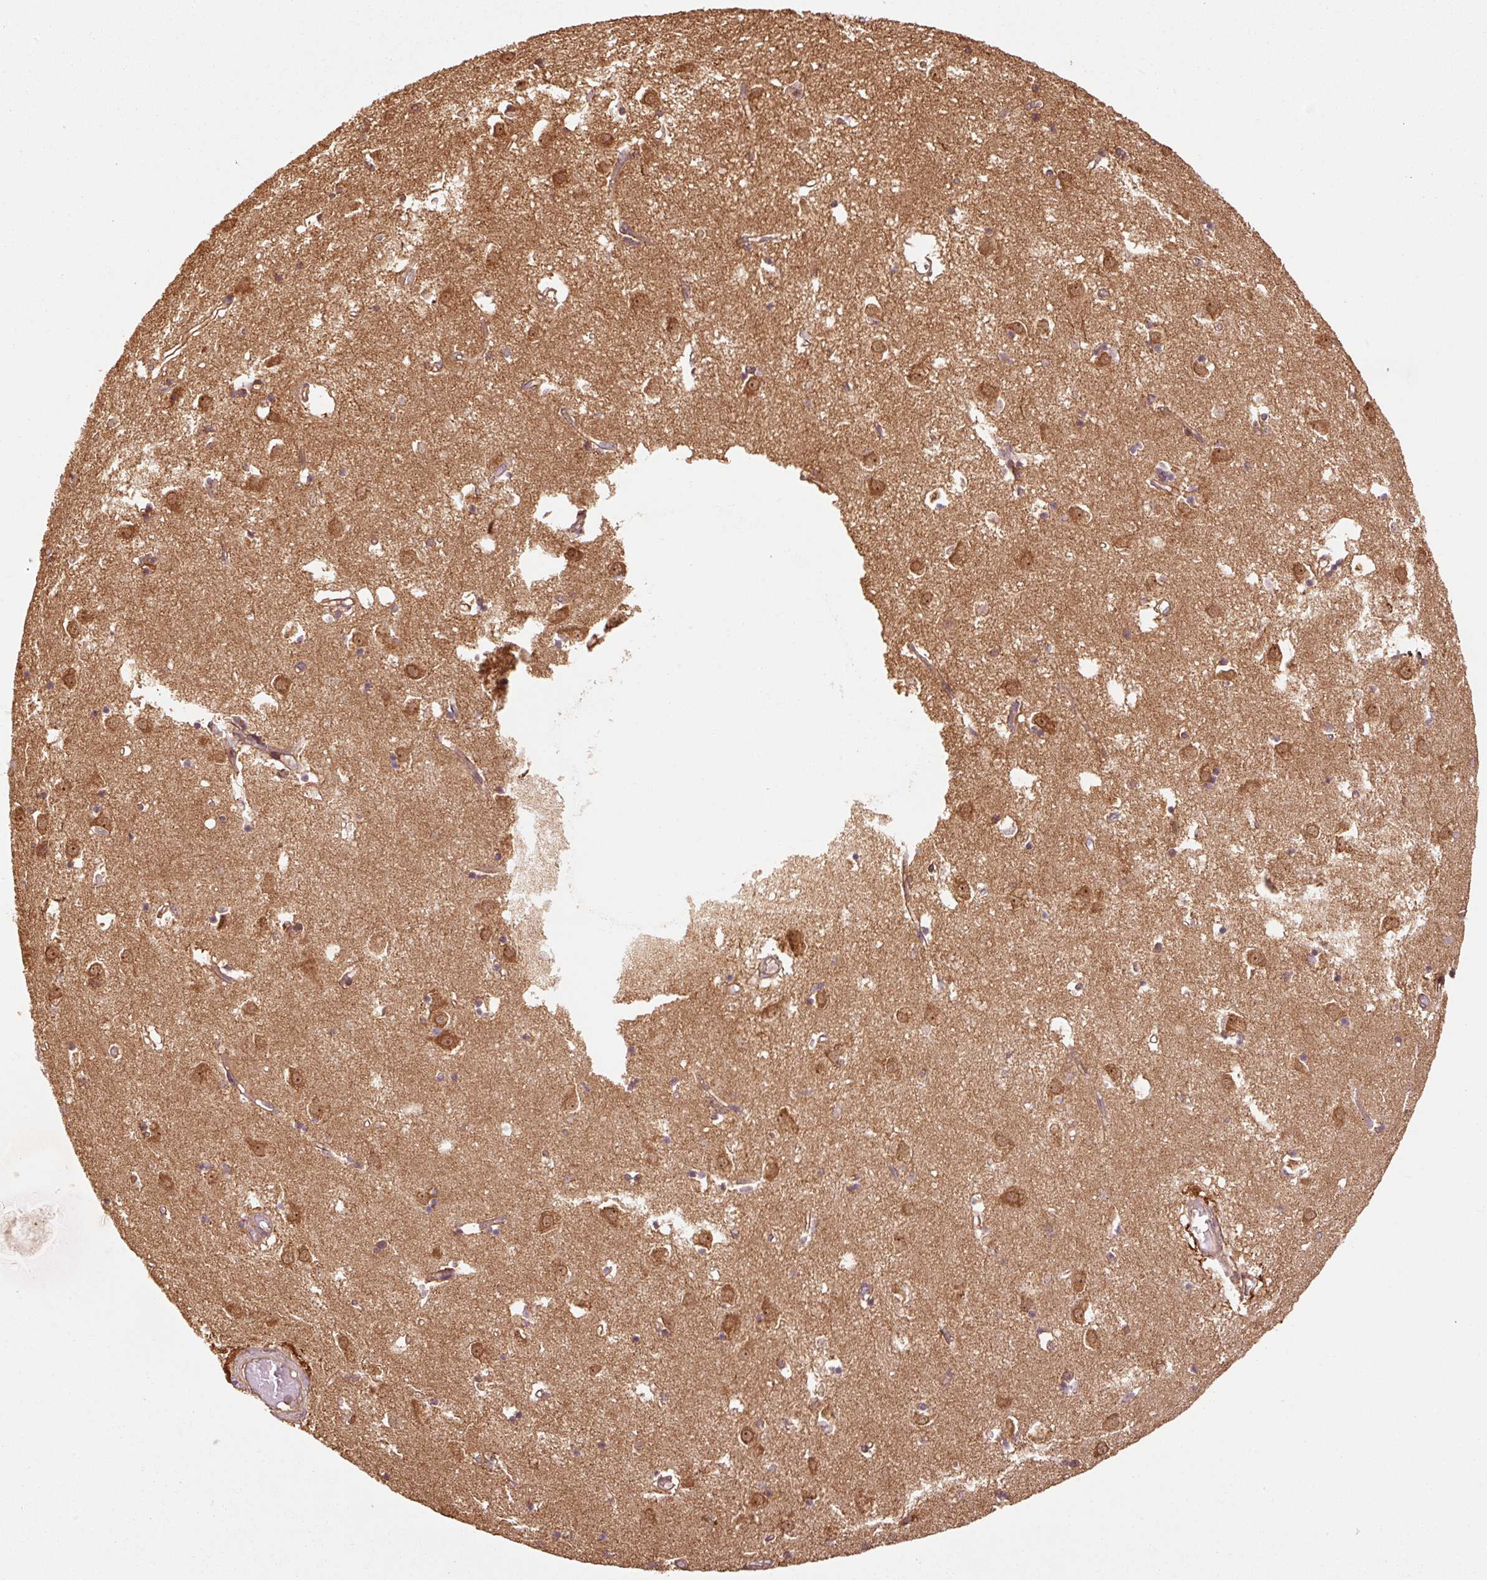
{"staining": {"intensity": "moderate", "quantity": ">75%", "location": "cytoplasmic/membranous,nuclear"}, "tissue": "caudate", "cell_type": "Glial cells", "image_type": "normal", "snomed": [{"axis": "morphology", "description": "Normal tissue, NOS"}, {"axis": "topography", "description": "Lateral ventricle wall"}], "caption": "Immunohistochemistry (IHC) (DAB) staining of benign caudate demonstrates moderate cytoplasmic/membranous,nuclear protein staining in about >75% of glial cells. The staining is performed using DAB (3,3'-diaminobenzidine) brown chromogen to label protein expression. The nuclei are counter-stained blue using hematoxylin.", "gene": "MRPL16", "patient": {"sex": "male", "age": 70}}